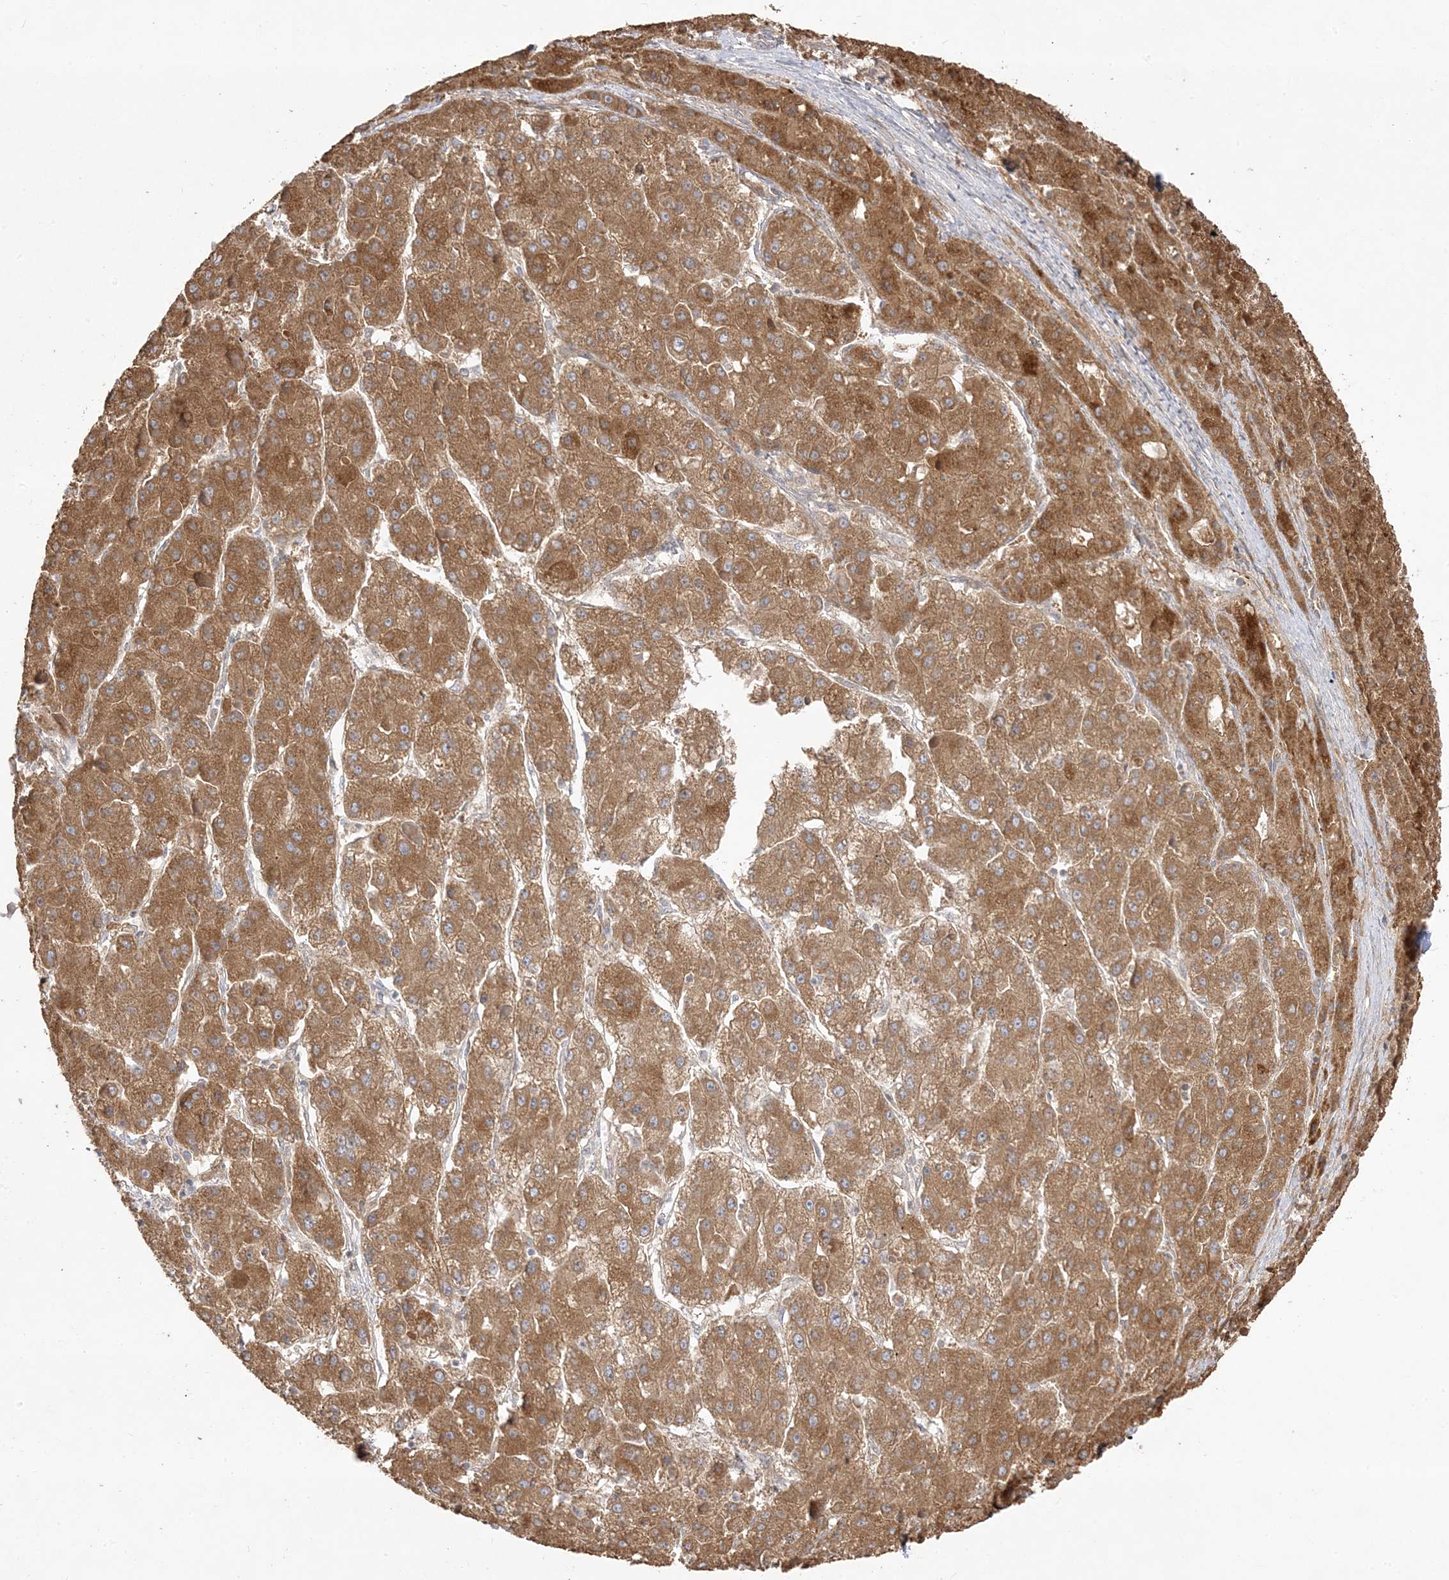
{"staining": {"intensity": "moderate", "quantity": ">75%", "location": "cytoplasmic/membranous"}, "tissue": "liver cancer", "cell_type": "Tumor cells", "image_type": "cancer", "snomed": [{"axis": "morphology", "description": "Carcinoma, Hepatocellular, NOS"}, {"axis": "topography", "description": "Liver"}], "caption": "Moderate cytoplasmic/membranous staining is identified in about >75% of tumor cells in hepatocellular carcinoma (liver). (IHC, brightfield microscopy, high magnification).", "gene": "TRANK1", "patient": {"sex": "female", "age": 73}}